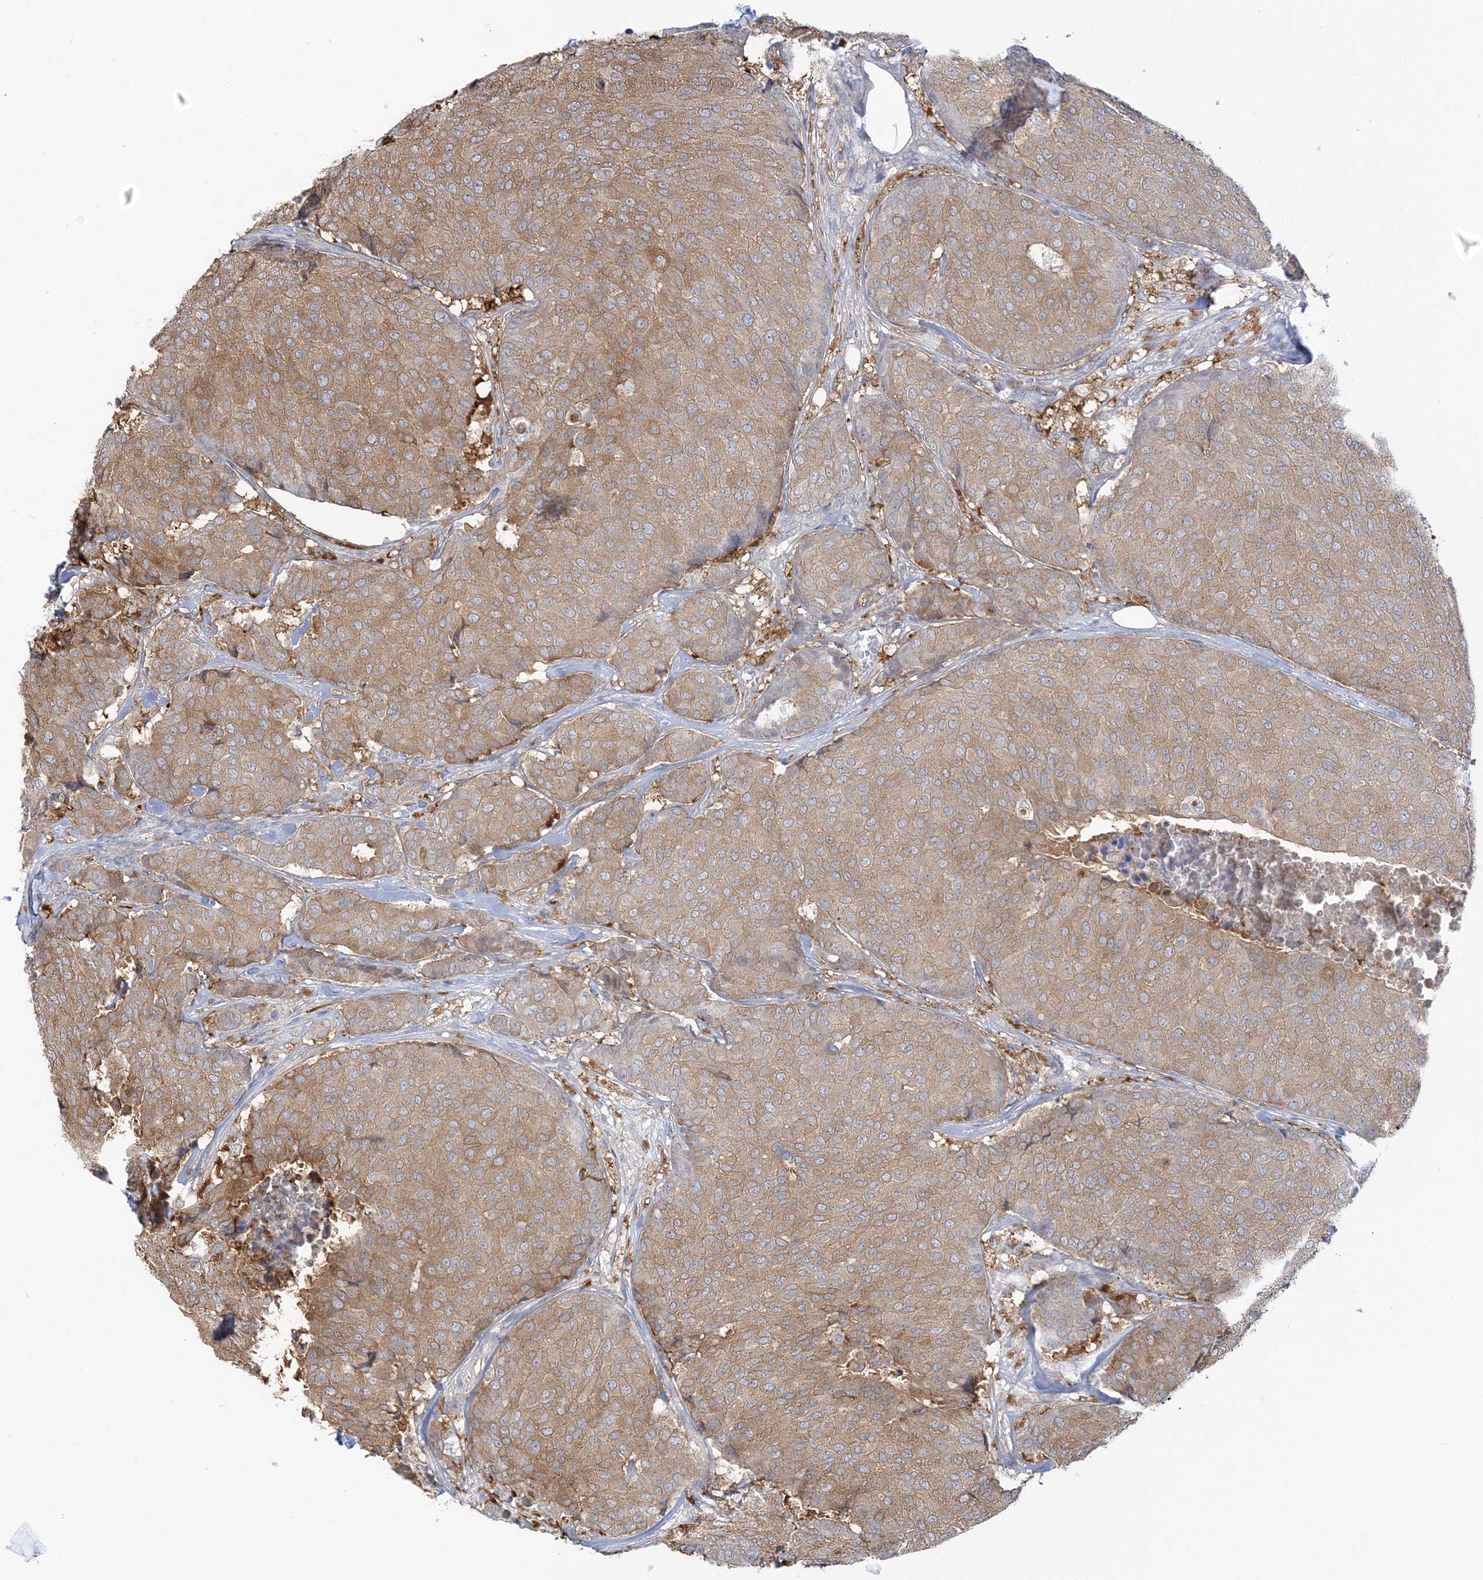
{"staining": {"intensity": "moderate", "quantity": "<25%", "location": "cytoplasmic/membranous"}, "tissue": "breast cancer", "cell_type": "Tumor cells", "image_type": "cancer", "snomed": [{"axis": "morphology", "description": "Duct carcinoma"}, {"axis": "topography", "description": "Breast"}], "caption": "Human breast cancer (invasive ductal carcinoma) stained with a protein marker shows moderate staining in tumor cells.", "gene": "THADA", "patient": {"sex": "female", "age": 75}}